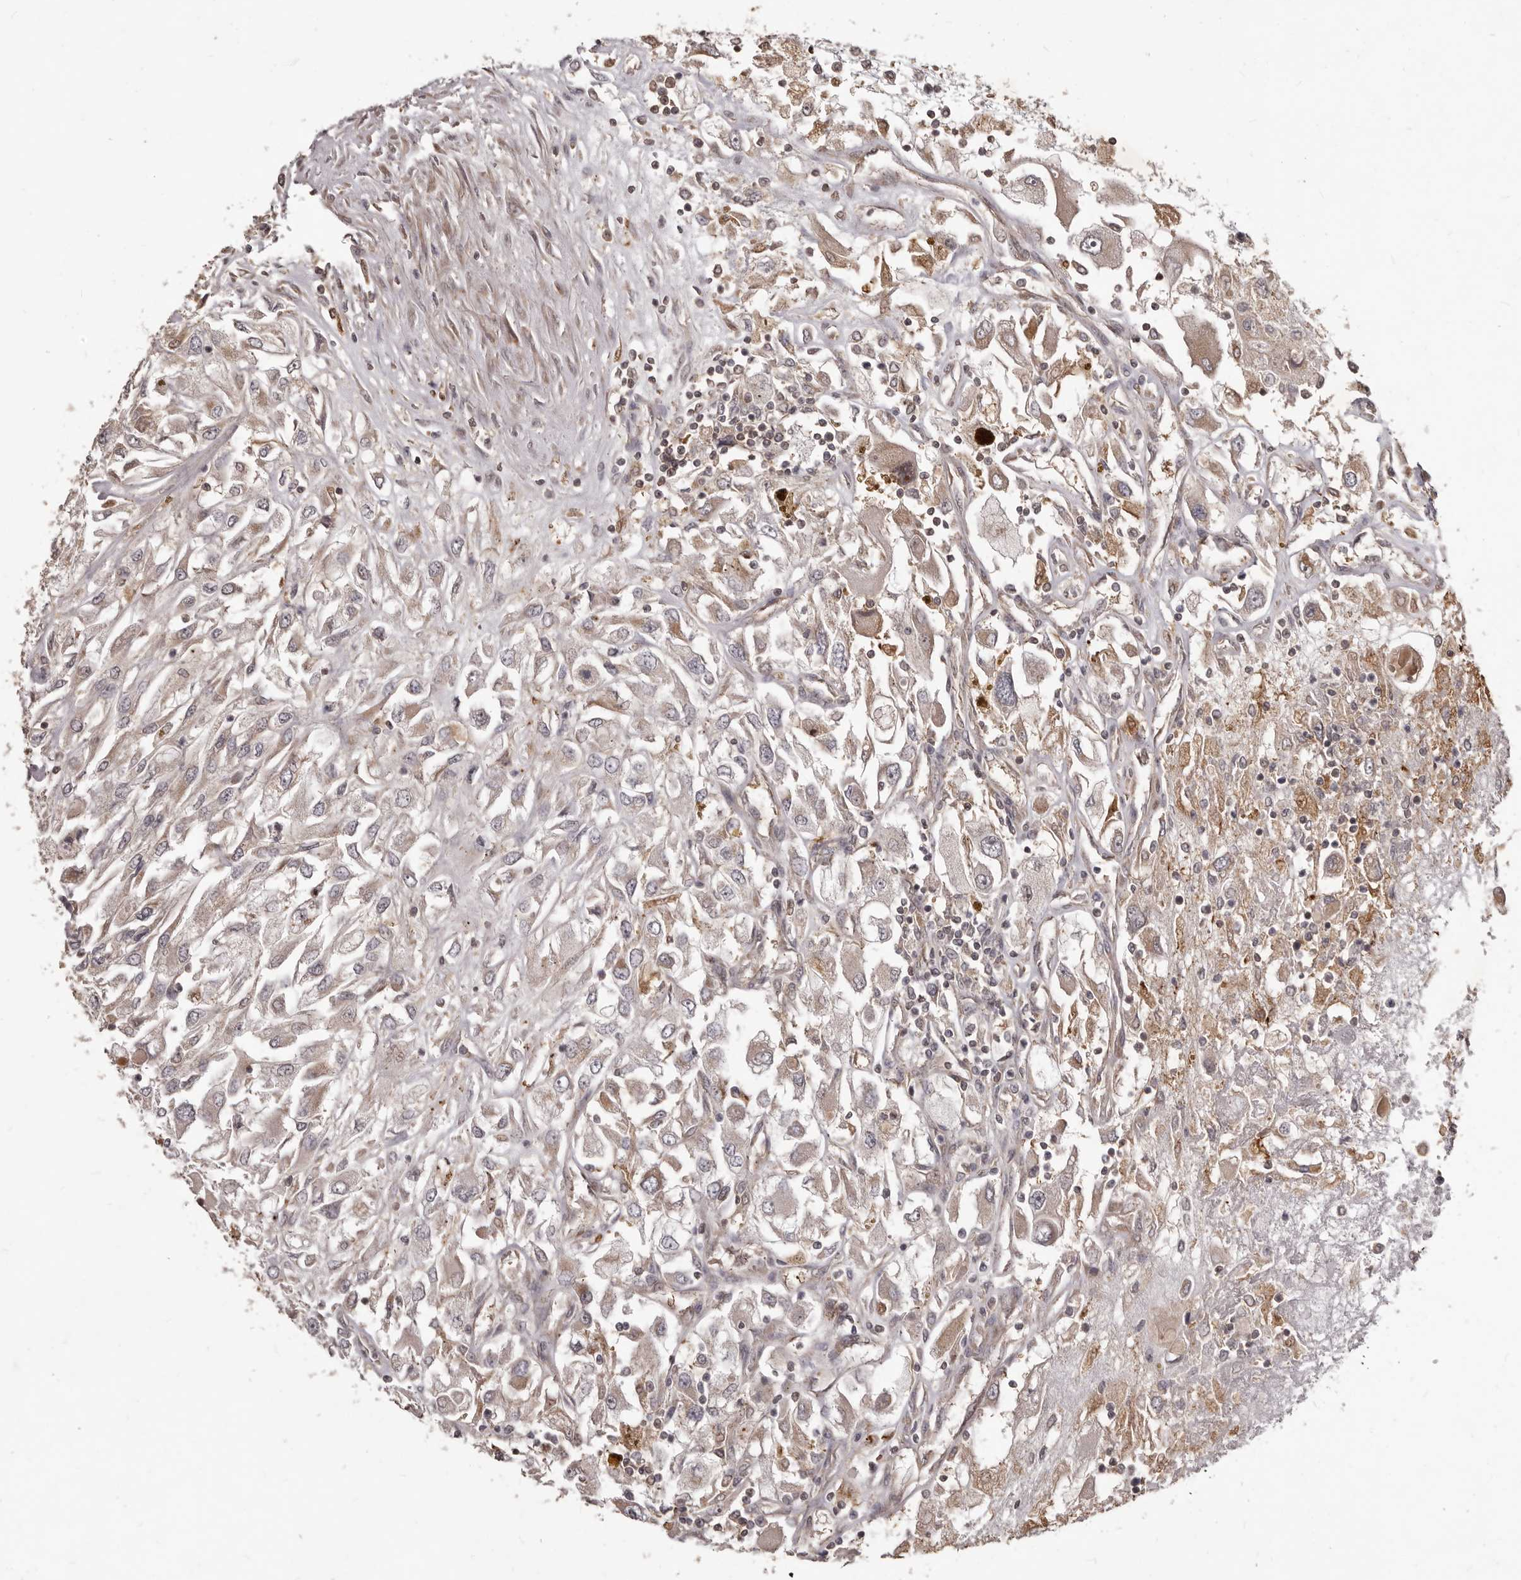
{"staining": {"intensity": "weak", "quantity": "<25%", "location": "cytoplasmic/membranous"}, "tissue": "renal cancer", "cell_type": "Tumor cells", "image_type": "cancer", "snomed": [{"axis": "morphology", "description": "Adenocarcinoma, NOS"}, {"axis": "topography", "description": "Kidney"}], "caption": "Immunohistochemistry (IHC) image of neoplastic tissue: human renal adenocarcinoma stained with DAB displays no significant protein positivity in tumor cells.", "gene": "MTO1", "patient": {"sex": "female", "age": 52}}